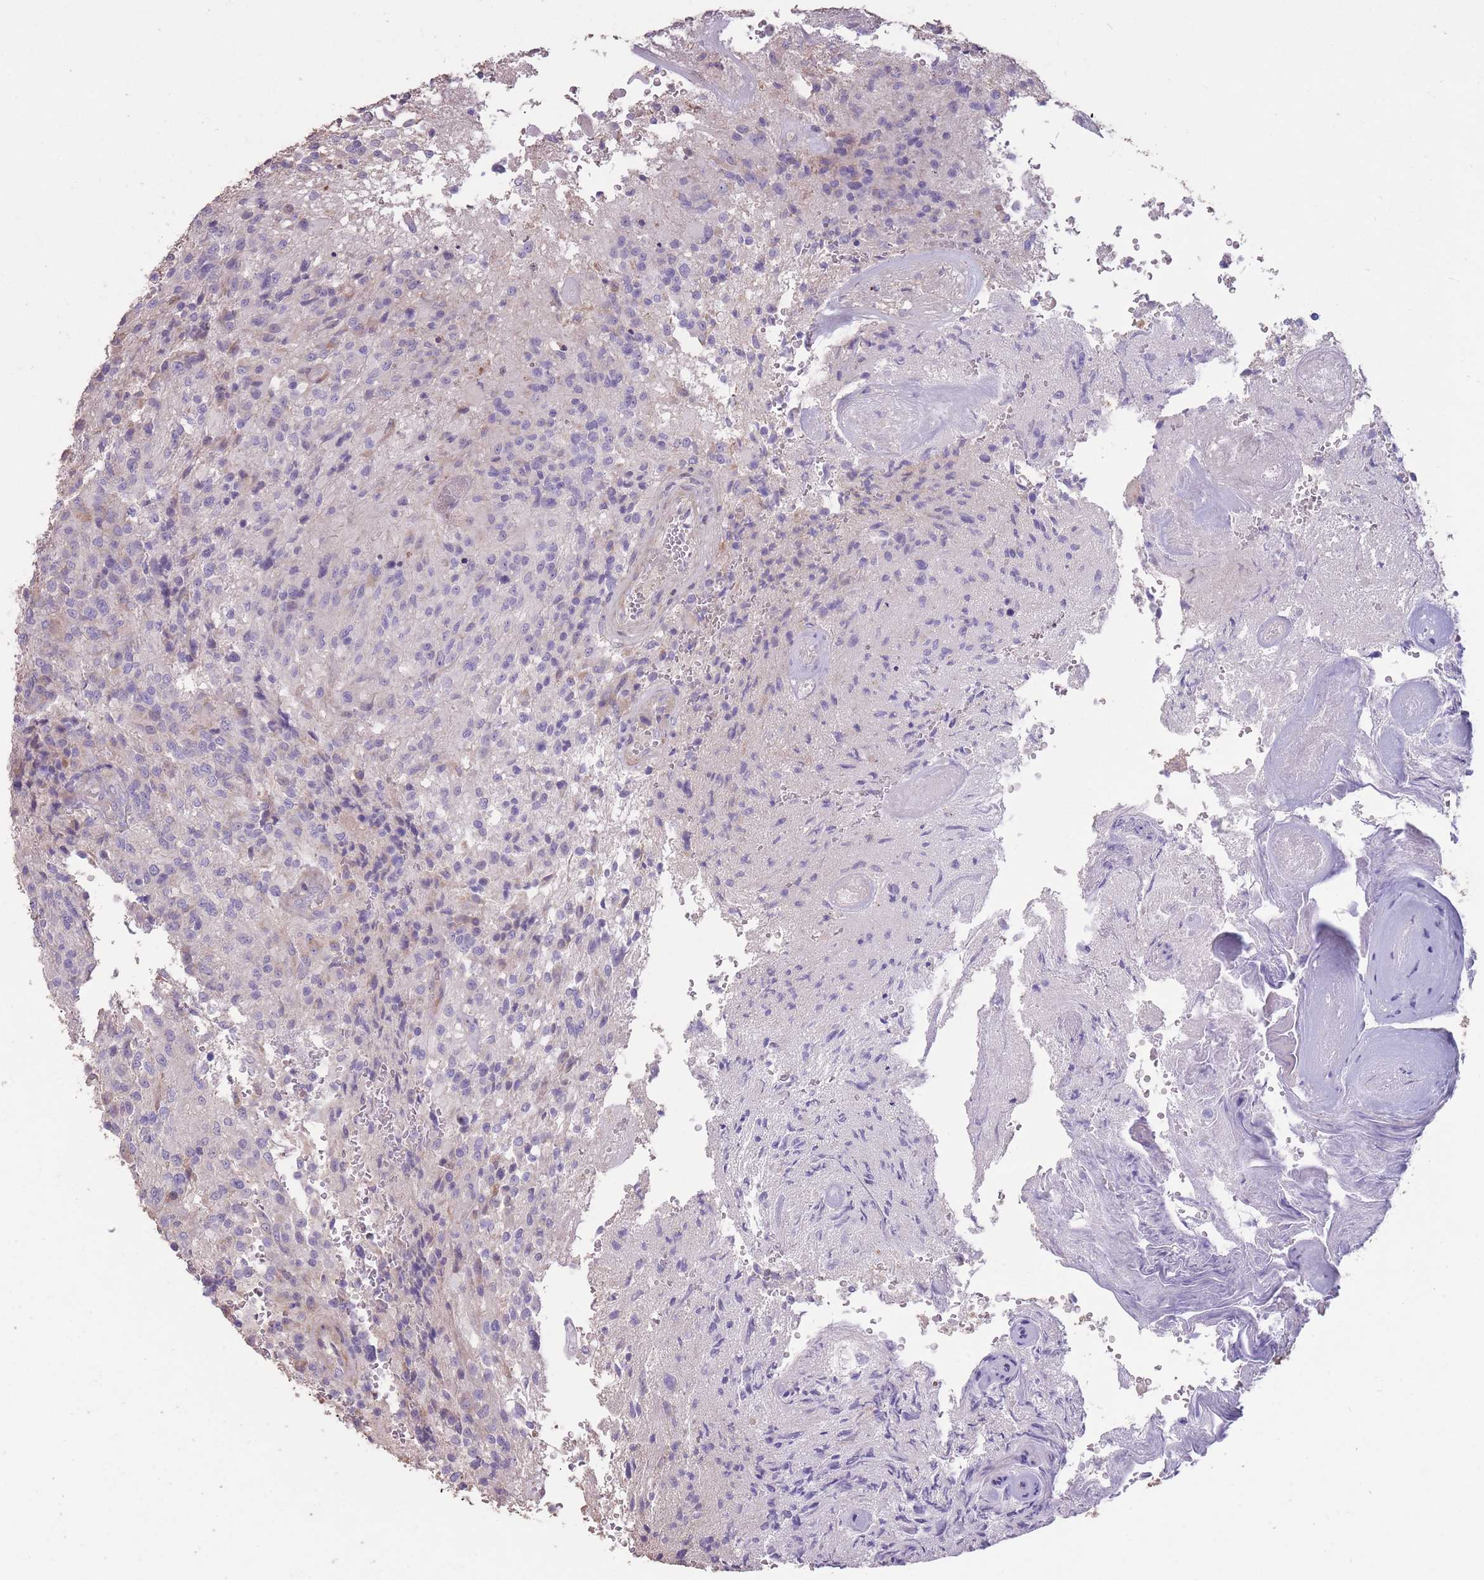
{"staining": {"intensity": "negative", "quantity": "none", "location": "none"}, "tissue": "glioma", "cell_type": "Tumor cells", "image_type": "cancer", "snomed": [{"axis": "morphology", "description": "Normal tissue, NOS"}, {"axis": "morphology", "description": "Glioma, malignant, High grade"}, {"axis": "topography", "description": "Cerebral cortex"}], "caption": "Human glioma stained for a protein using immunohistochemistry demonstrates no expression in tumor cells.", "gene": "RSPH10B", "patient": {"sex": "male", "age": 56}}